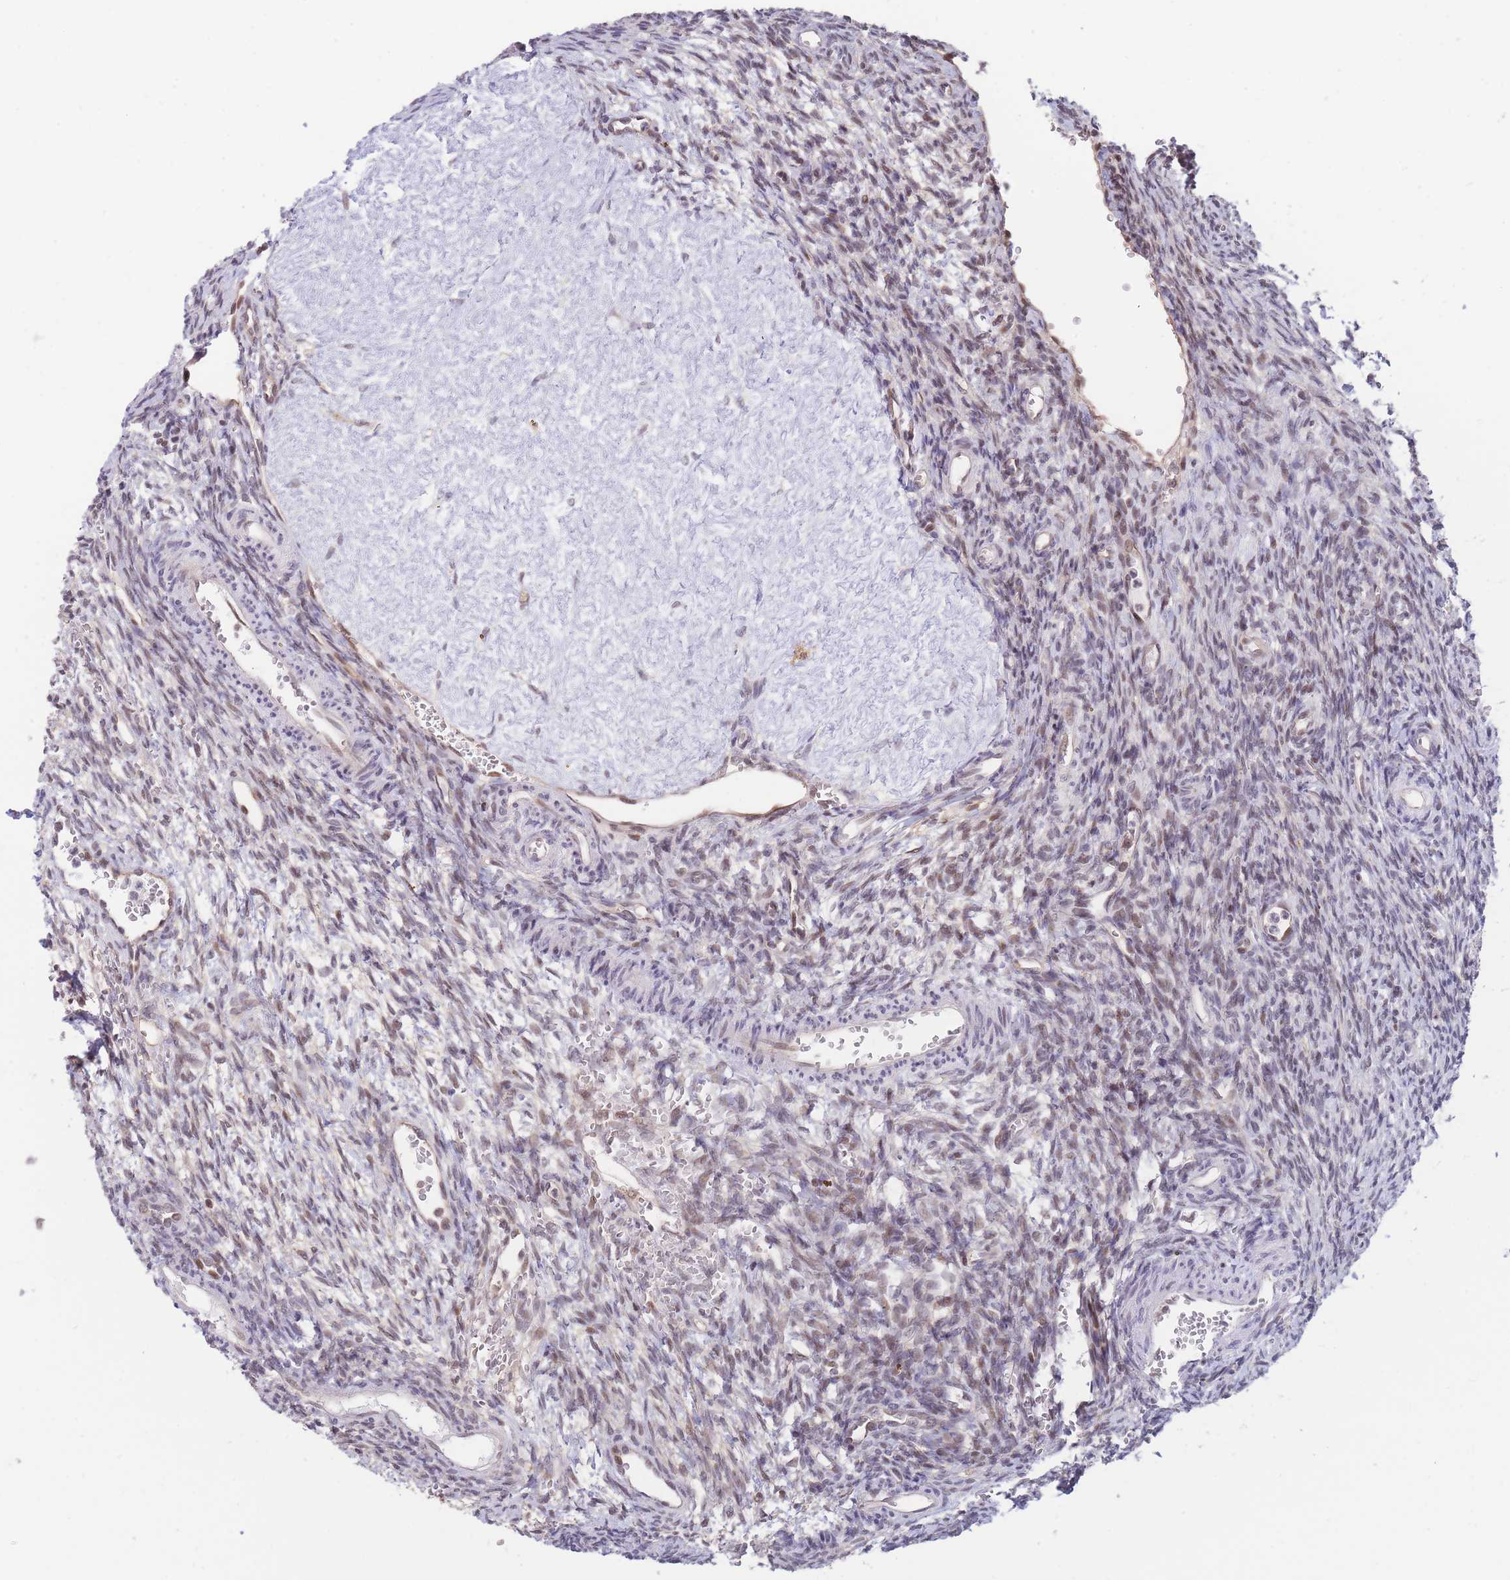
{"staining": {"intensity": "moderate", "quantity": "<25%", "location": "nuclear"}, "tissue": "ovary", "cell_type": "Ovarian stroma cells", "image_type": "normal", "snomed": [{"axis": "morphology", "description": "Normal tissue, NOS"}, {"axis": "topography", "description": "Ovary"}], "caption": "The image reveals a brown stain indicating the presence of a protein in the nuclear of ovarian stroma cells in ovary. The staining was performed using DAB (3,3'-diaminobenzidine), with brown indicating positive protein expression. Nuclei are stained blue with hematoxylin.", "gene": "BOD1L1", "patient": {"sex": "female", "age": 39}}